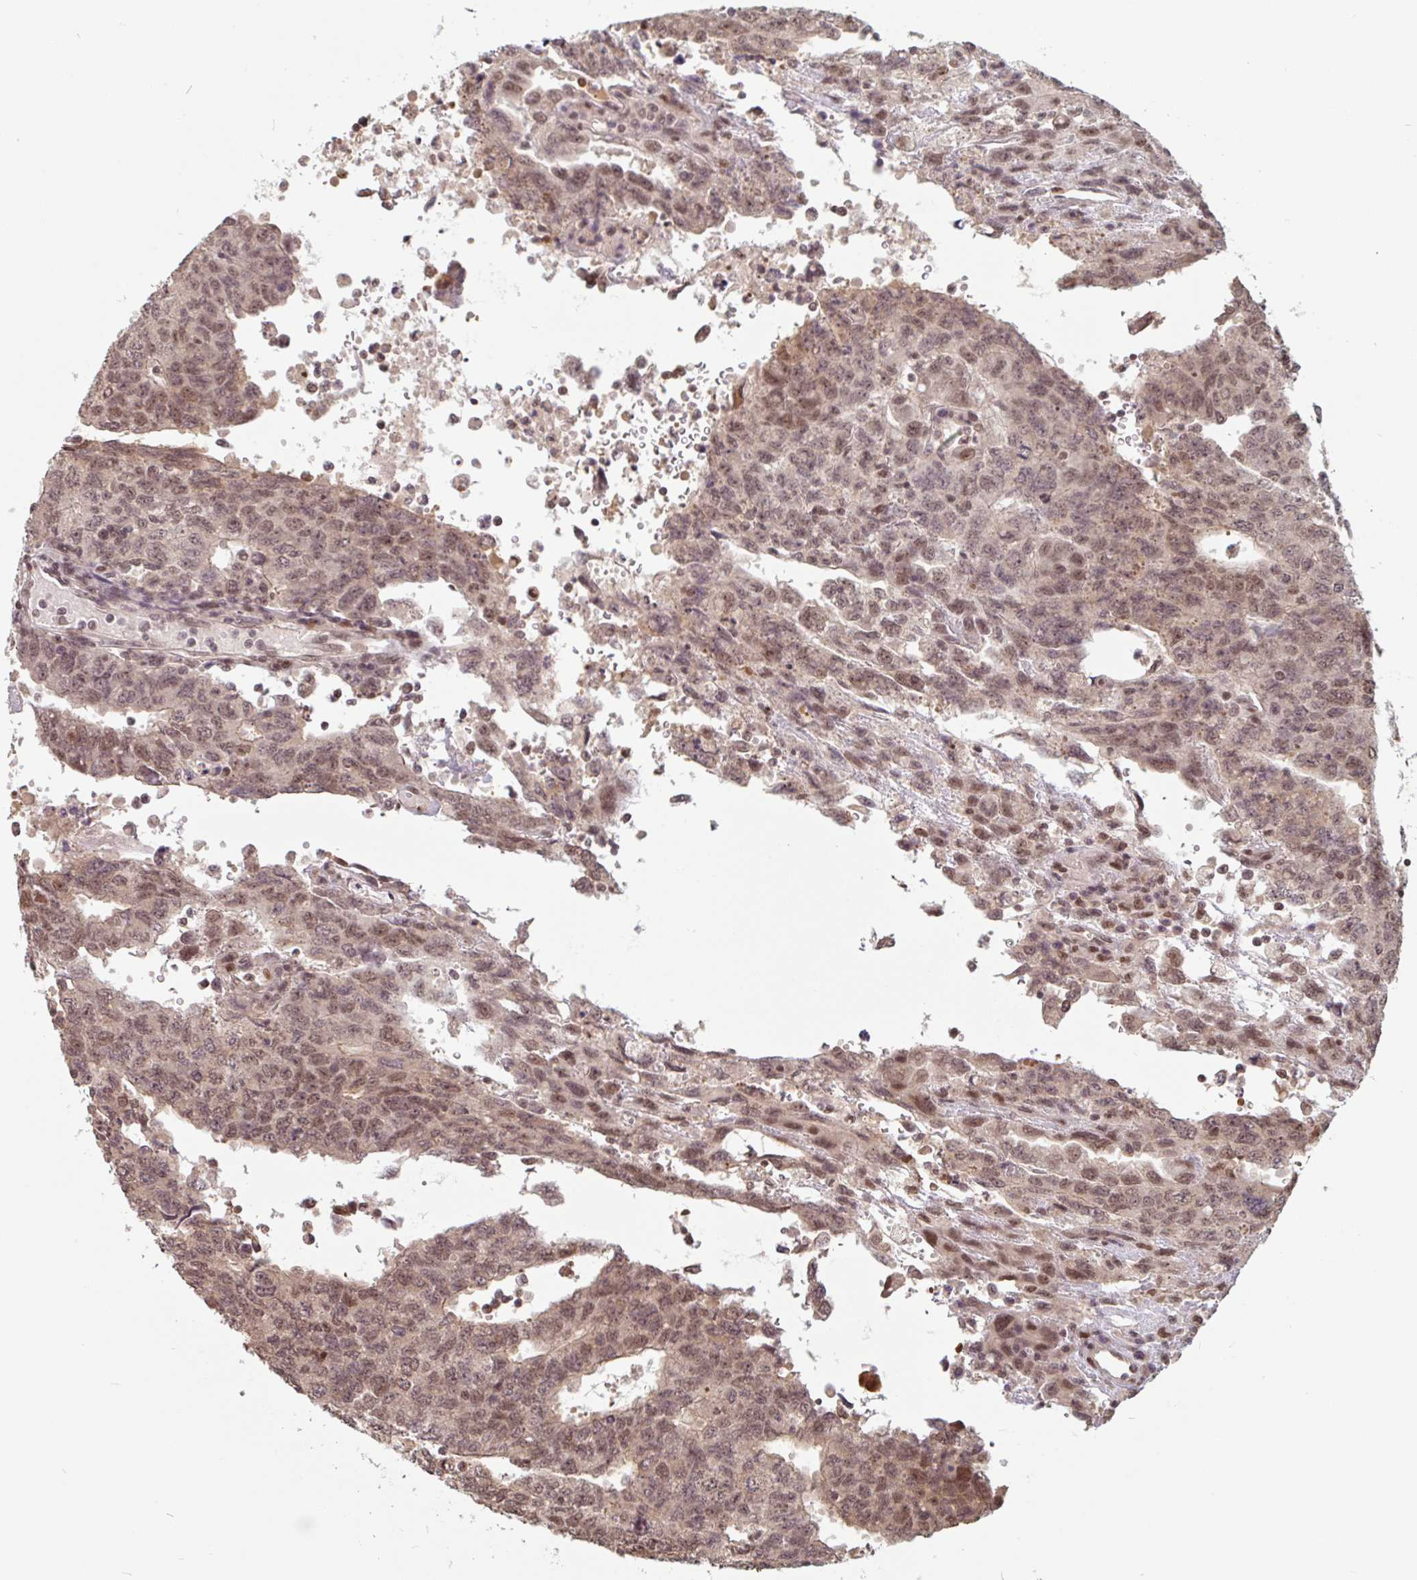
{"staining": {"intensity": "moderate", "quantity": ">75%", "location": "nuclear"}, "tissue": "testis cancer", "cell_type": "Tumor cells", "image_type": "cancer", "snomed": [{"axis": "morphology", "description": "Carcinoma, Embryonal, NOS"}, {"axis": "topography", "description": "Testis"}], "caption": "Protein expression analysis of human testis cancer reveals moderate nuclear positivity in approximately >75% of tumor cells.", "gene": "DR1", "patient": {"sex": "male", "age": 34}}